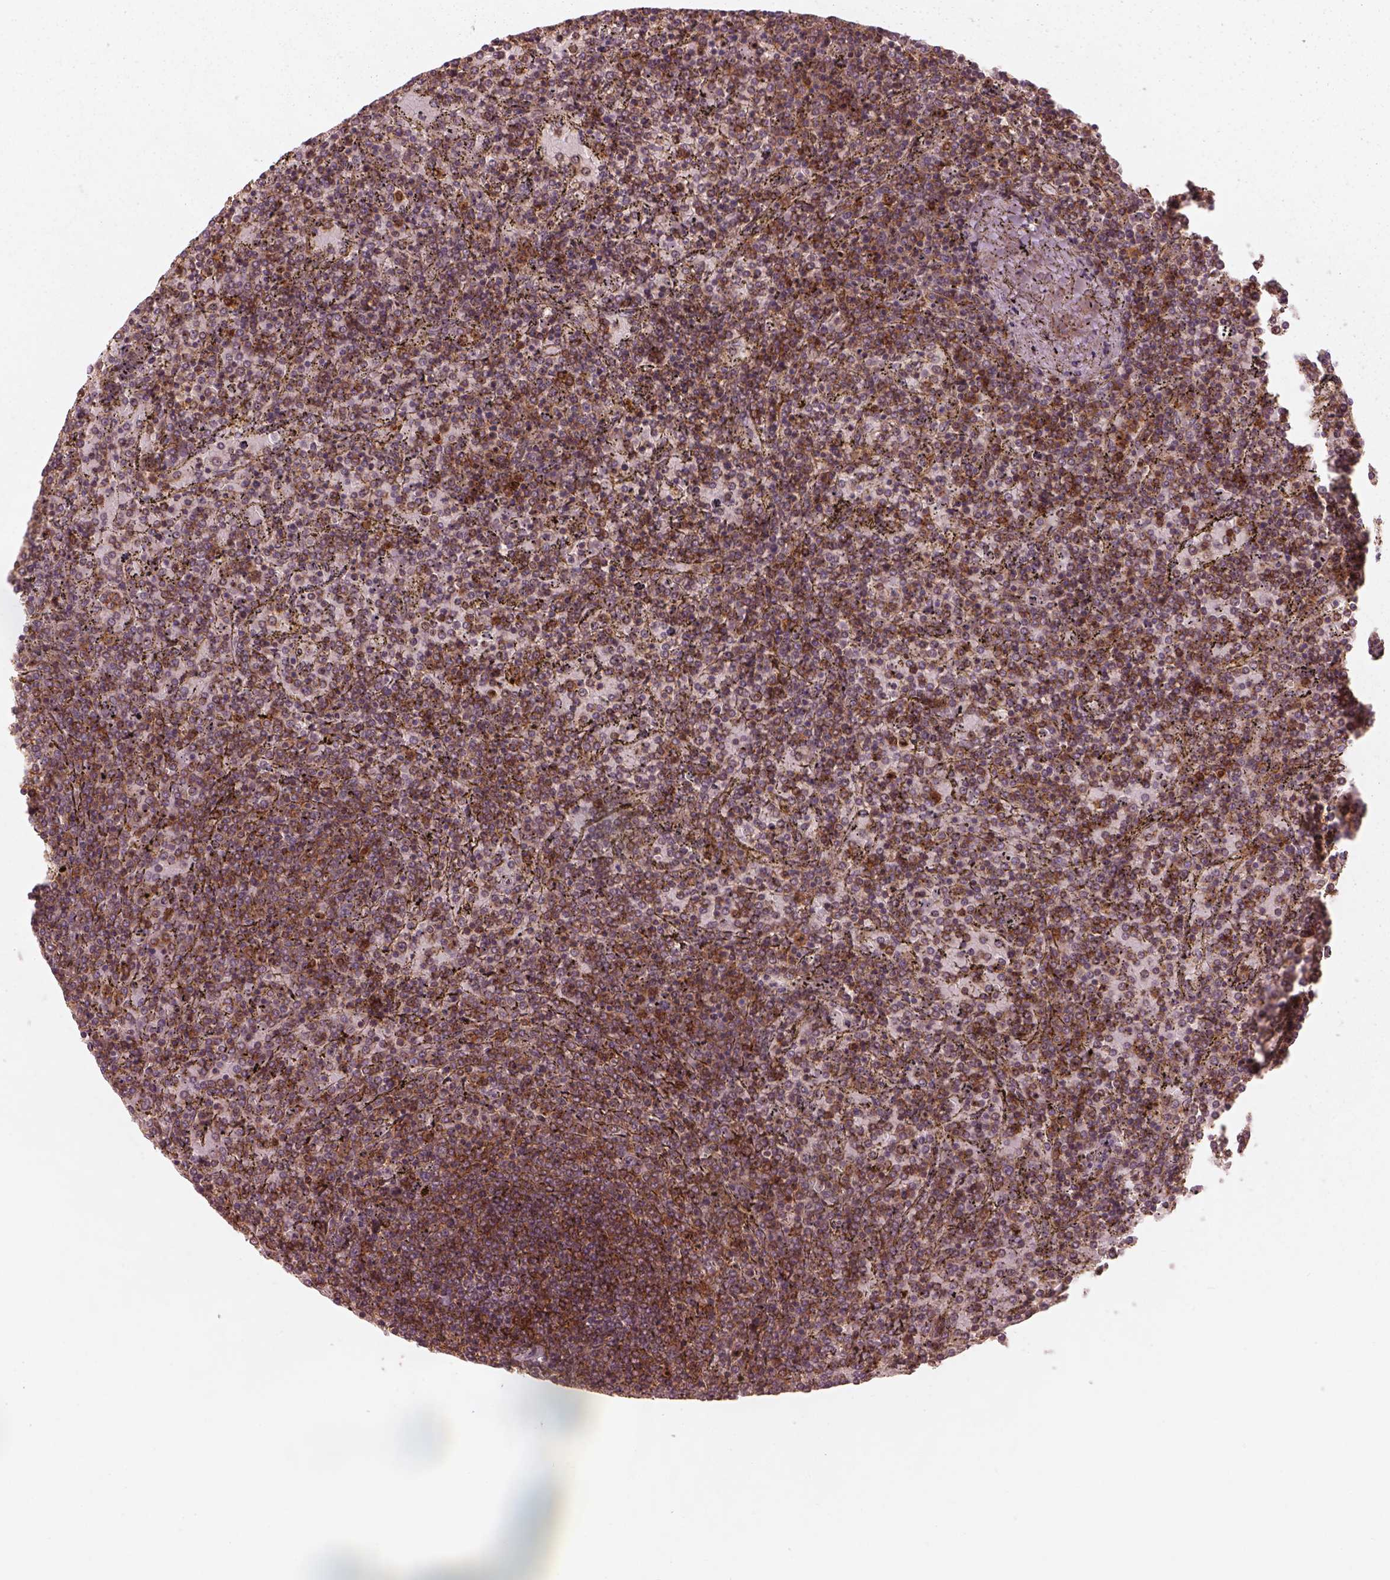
{"staining": {"intensity": "moderate", "quantity": ">75%", "location": "cytoplasmic/membranous"}, "tissue": "lymphoma", "cell_type": "Tumor cells", "image_type": "cancer", "snomed": [{"axis": "morphology", "description": "Malignant lymphoma, non-Hodgkin's type, Low grade"}, {"axis": "topography", "description": "Spleen"}], "caption": "Immunohistochemical staining of malignant lymphoma, non-Hodgkin's type (low-grade) displays medium levels of moderate cytoplasmic/membranous staining in about >75% of tumor cells.", "gene": "FAM107B", "patient": {"sex": "female", "age": 77}}